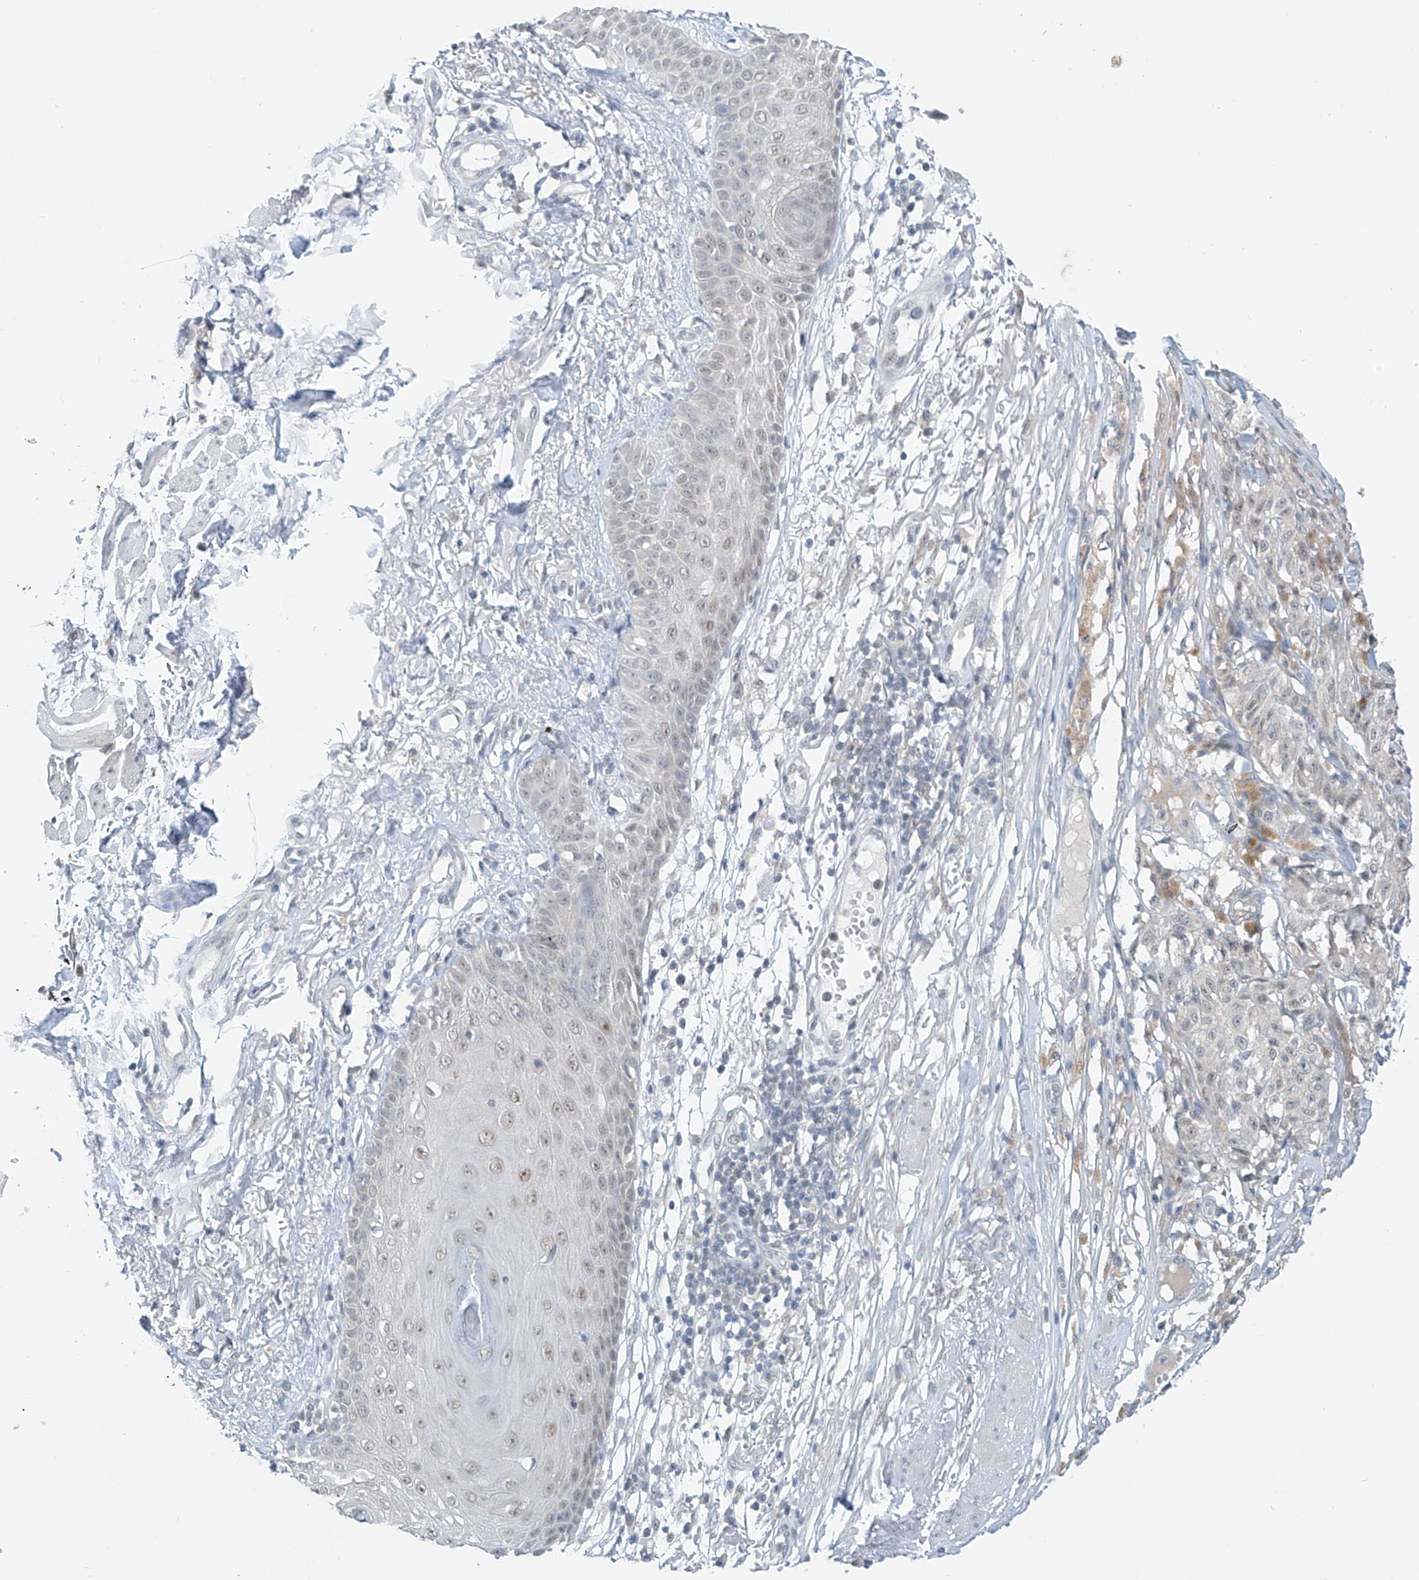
{"staining": {"intensity": "negative", "quantity": "none", "location": "none"}, "tissue": "melanoma", "cell_type": "Tumor cells", "image_type": "cancer", "snomed": [{"axis": "morphology", "description": "Malignant melanoma, NOS"}, {"axis": "topography", "description": "Skin"}], "caption": "DAB (3,3'-diaminobenzidine) immunohistochemical staining of melanoma reveals no significant staining in tumor cells.", "gene": "APLF", "patient": {"sex": "female", "age": 82}}